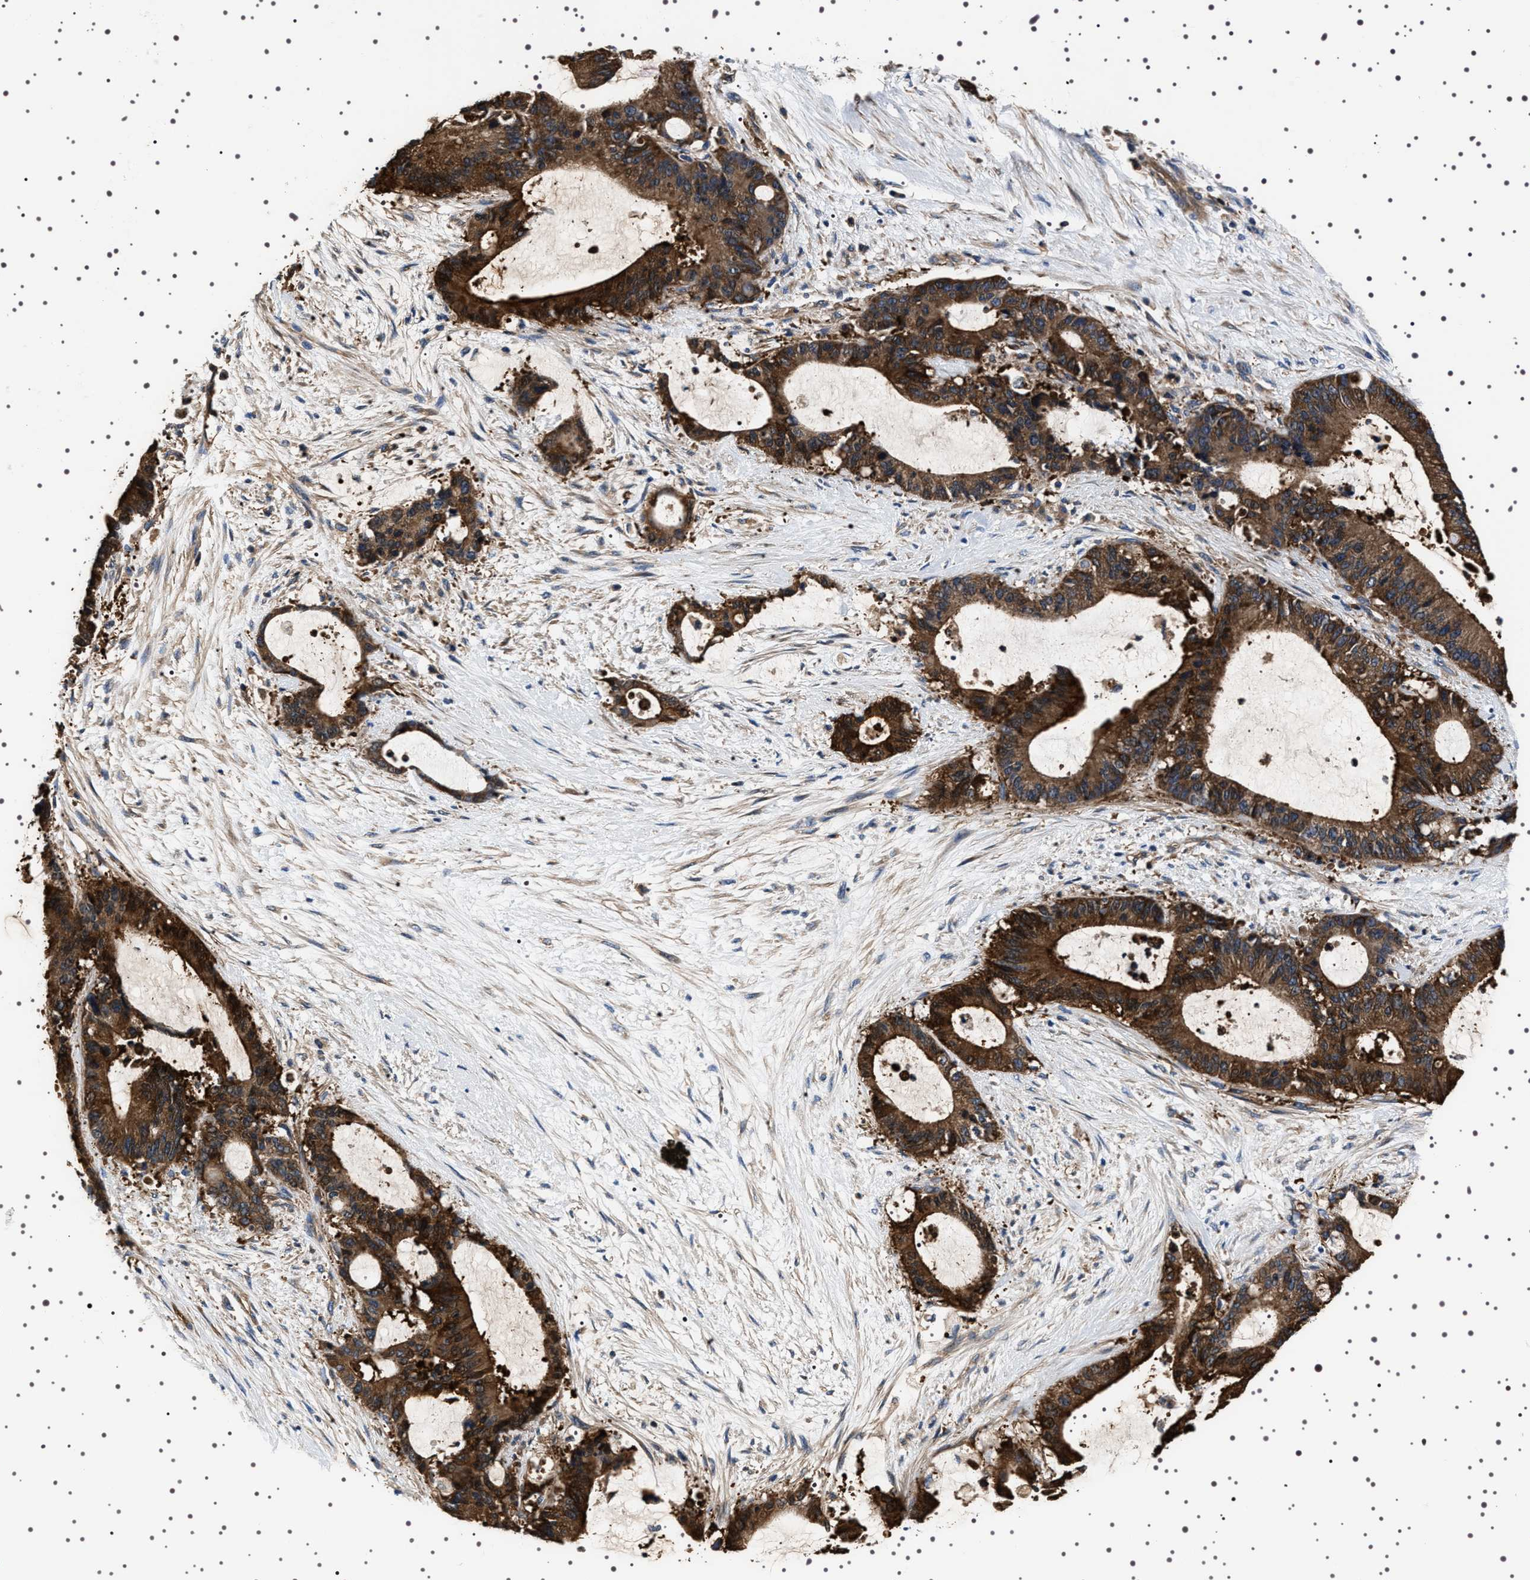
{"staining": {"intensity": "moderate", "quantity": ">75%", "location": "cytoplasmic/membranous"}, "tissue": "liver cancer", "cell_type": "Tumor cells", "image_type": "cancer", "snomed": [{"axis": "morphology", "description": "Cholangiocarcinoma"}, {"axis": "topography", "description": "Liver"}], "caption": "Immunohistochemical staining of human liver cholangiocarcinoma reveals moderate cytoplasmic/membranous protein positivity in about >75% of tumor cells. (DAB = brown stain, brightfield microscopy at high magnification).", "gene": "WDR1", "patient": {"sex": "female", "age": 73}}